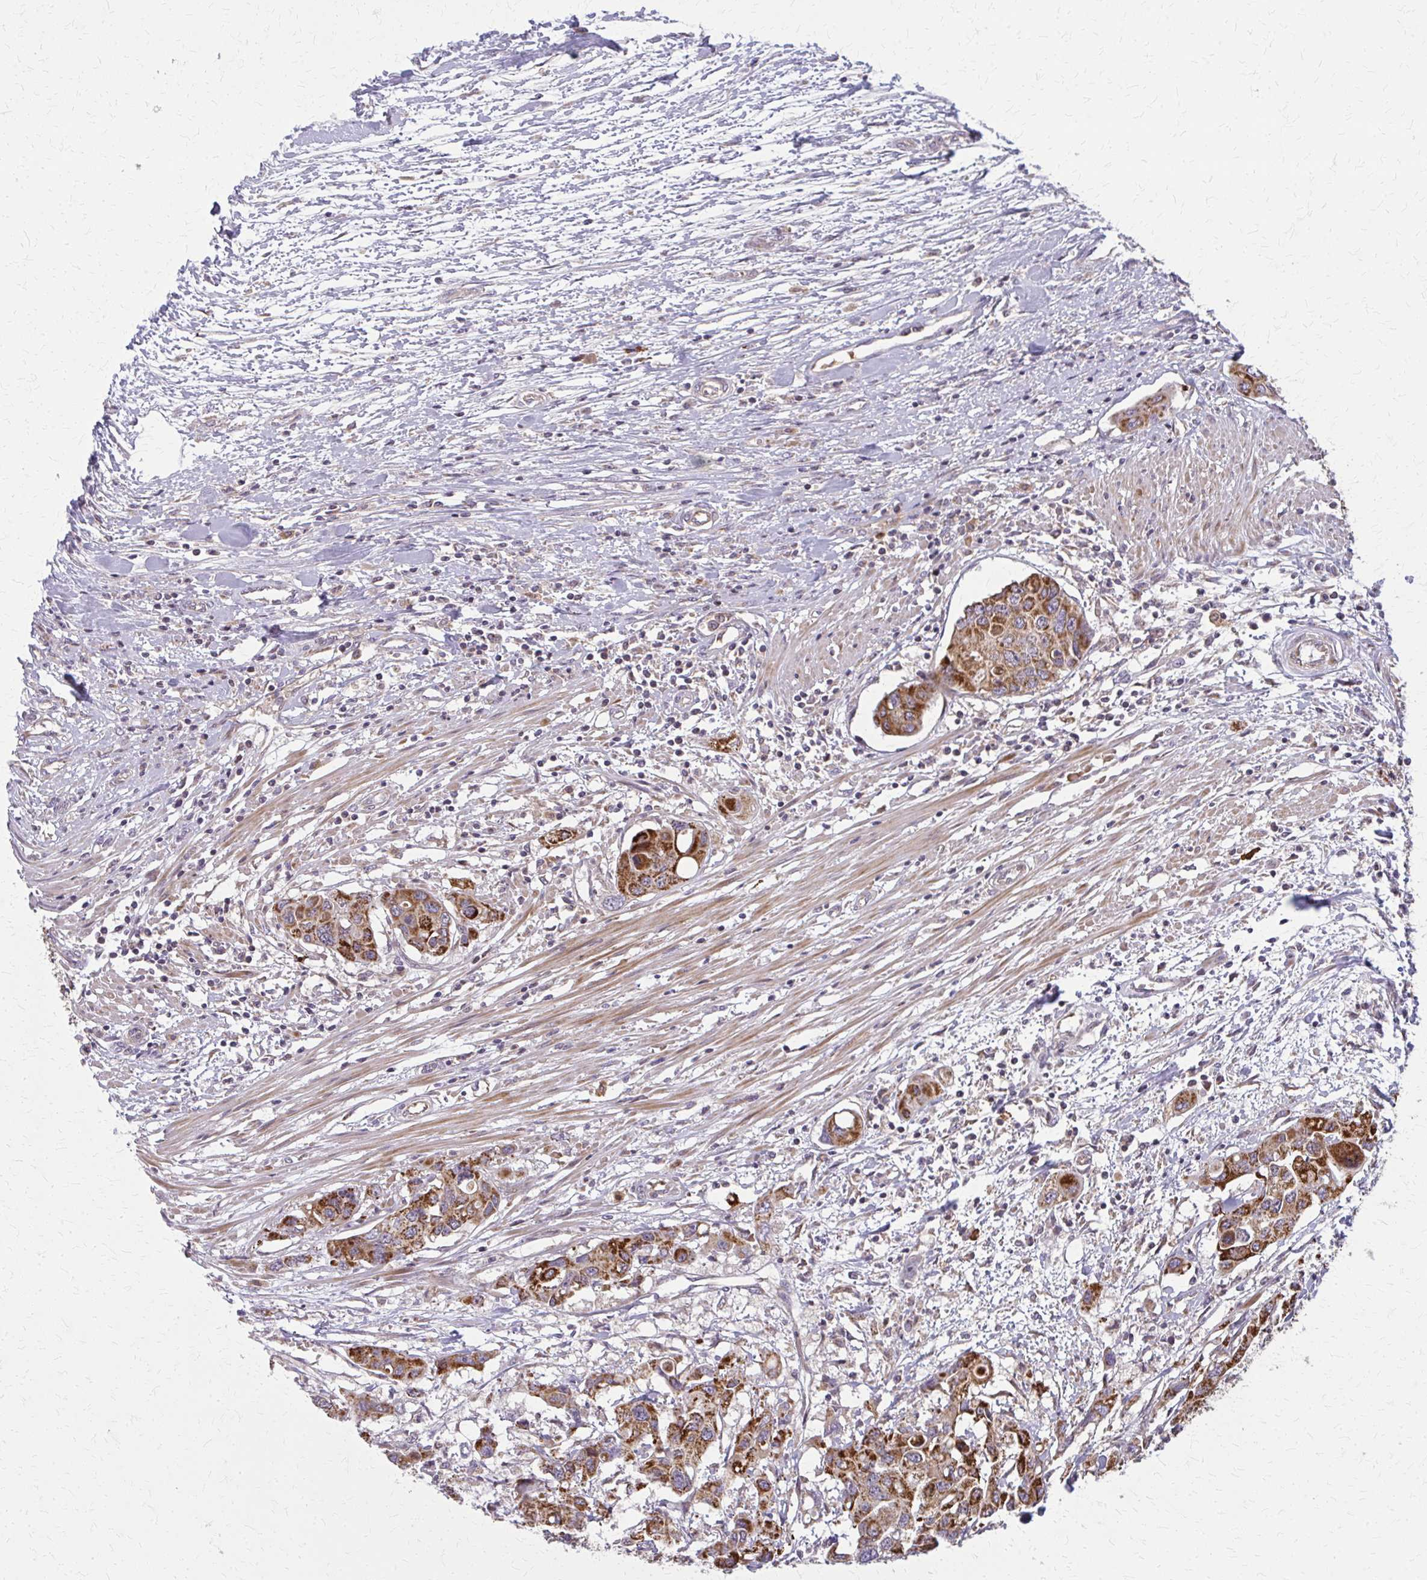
{"staining": {"intensity": "strong", "quantity": ">75%", "location": "cytoplasmic/membranous"}, "tissue": "colorectal cancer", "cell_type": "Tumor cells", "image_type": "cancer", "snomed": [{"axis": "morphology", "description": "Adenocarcinoma, NOS"}, {"axis": "topography", "description": "Colon"}], "caption": "Protein analysis of colorectal adenocarcinoma tissue shows strong cytoplasmic/membranous staining in approximately >75% of tumor cells.", "gene": "MCCC1", "patient": {"sex": "male", "age": 77}}